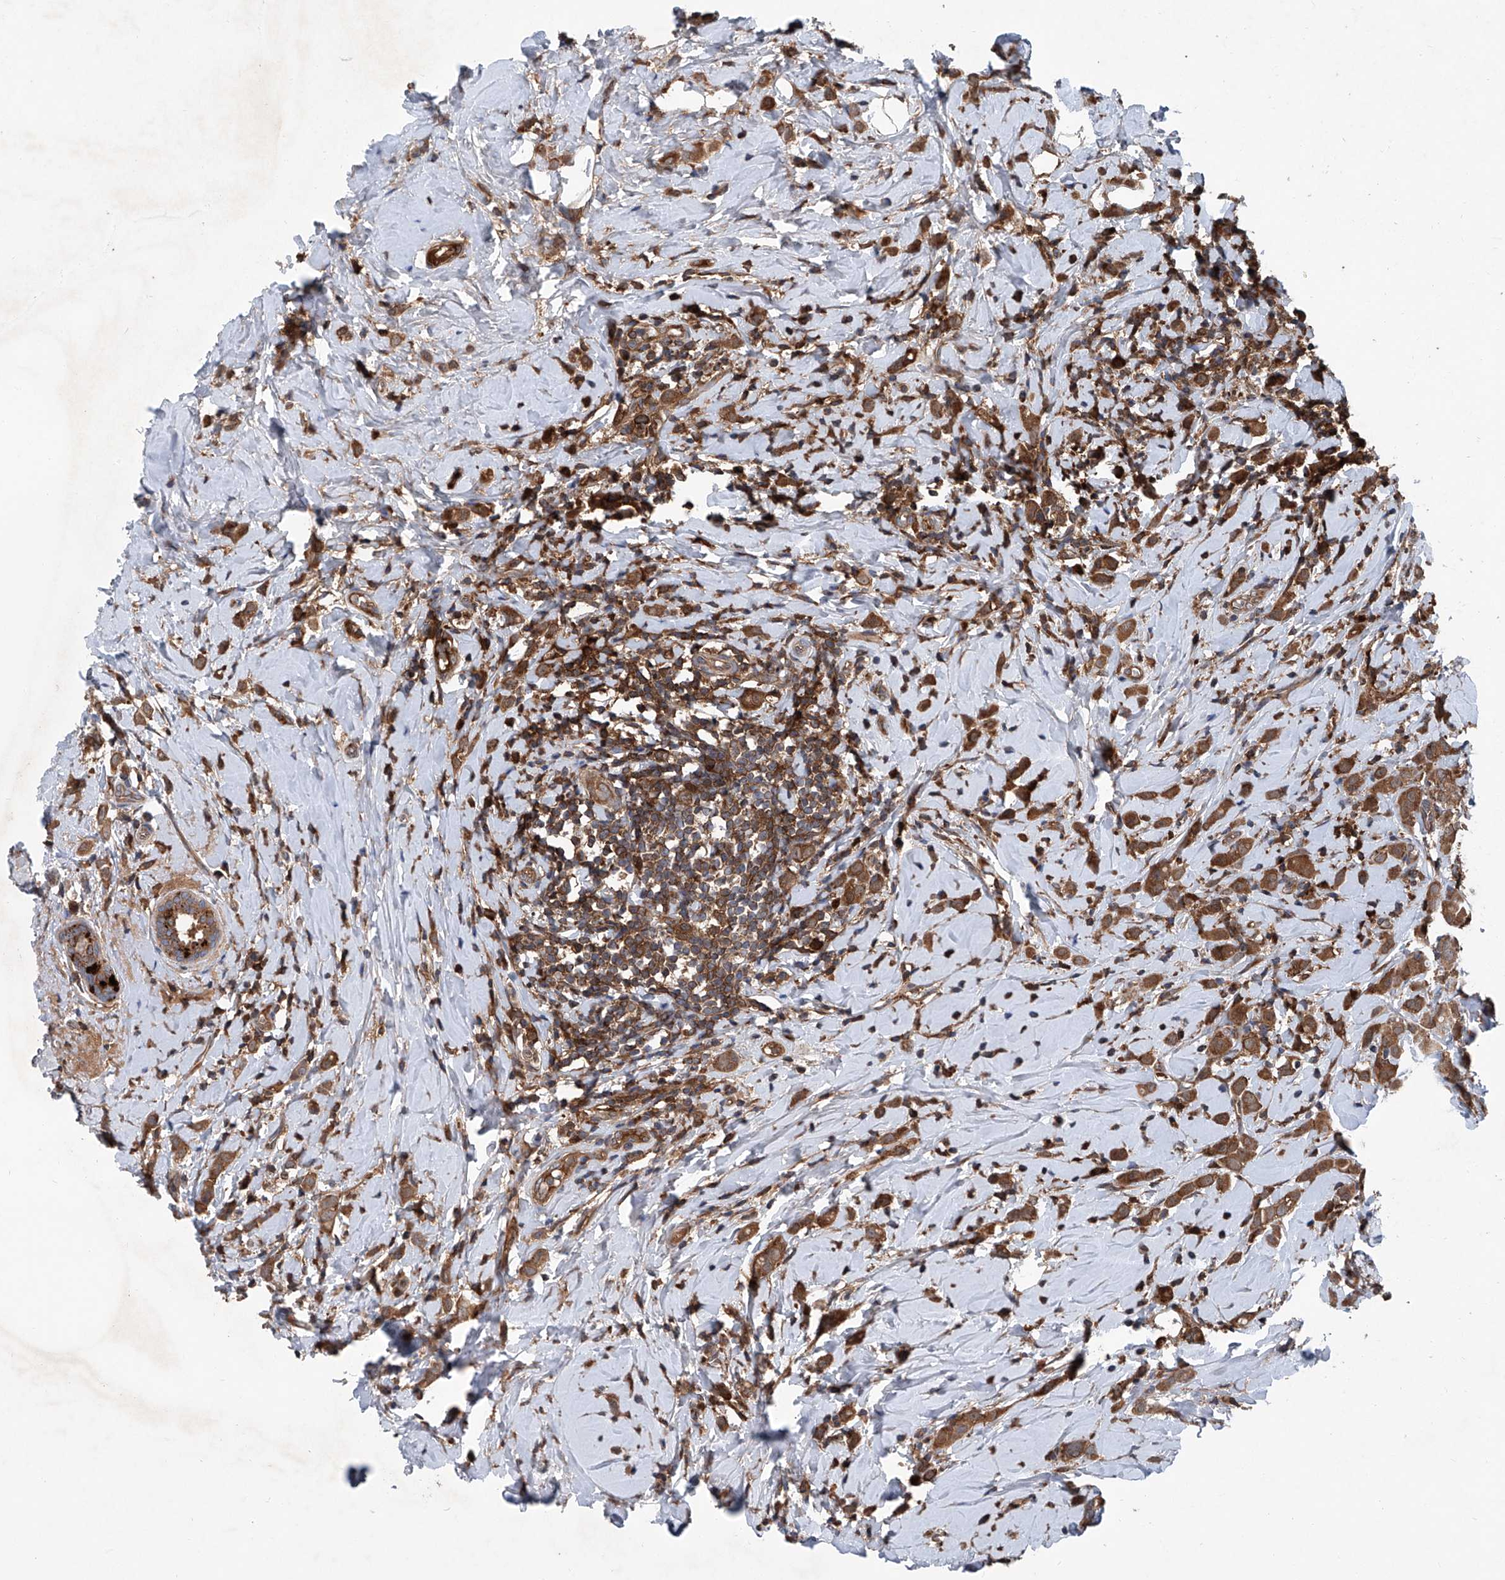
{"staining": {"intensity": "moderate", "quantity": ">75%", "location": "cytoplasmic/membranous"}, "tissue": "breast cancer", "cell_type": "Tumor cells", "image_type": "cancer", "snomed": [{"axis": "morphology", "description": "Lobular carcinoma"}, {"axis": "topography", "description": "Breast"}], "caption": "Immunohistochemical staining of human breast lobular carcinoma shows medium levels of moderate cytoplasmic/membranous protein staining in approximately >75% of tumor cells. Nuclei are stained in blue.", "gene": "ASCC3", "patient": {"sex": "female", "age": 47}}